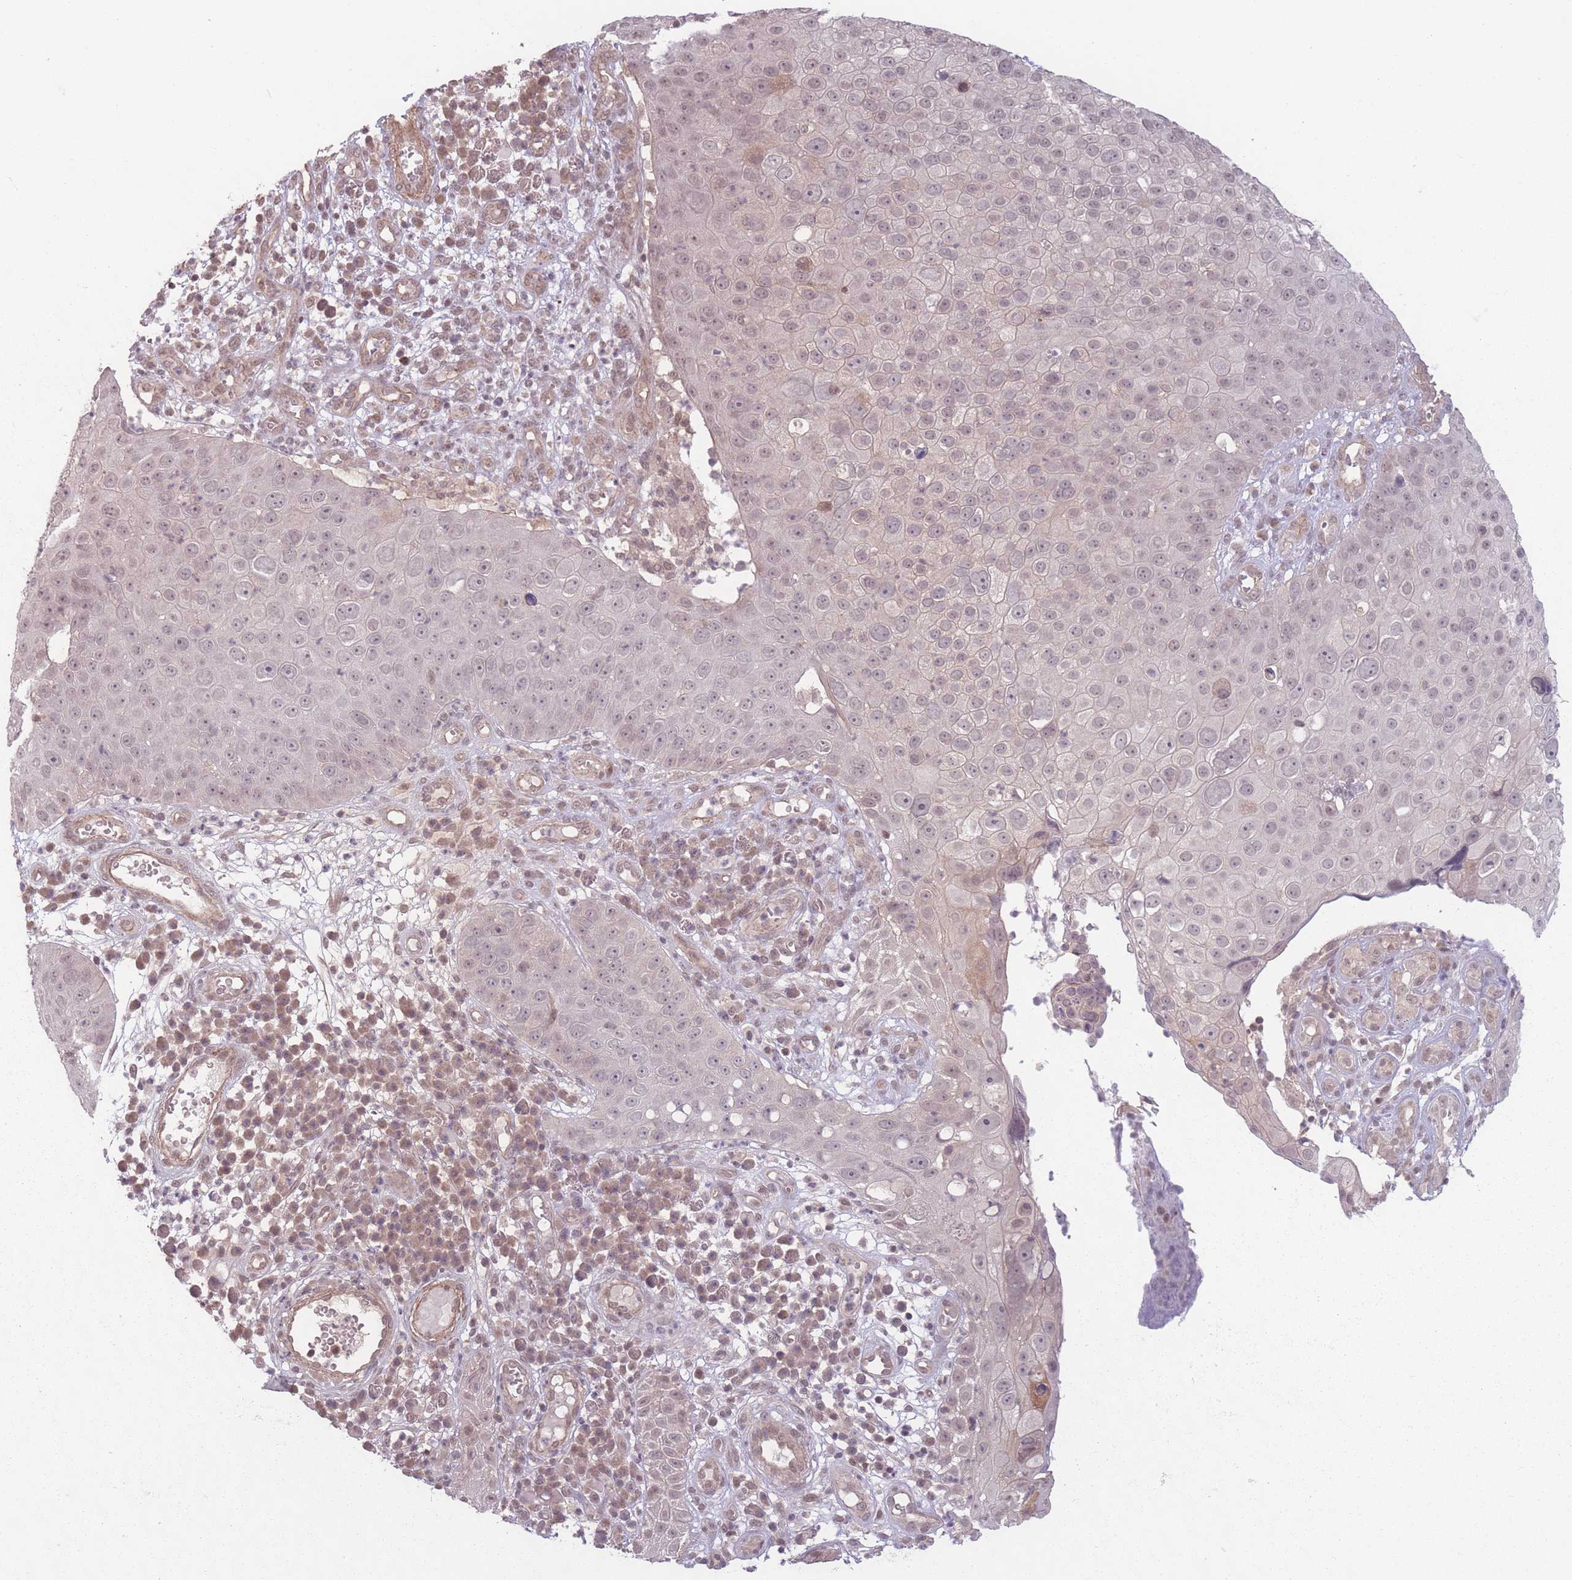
{"staining": {"intensity": "negative", "quantity": "none", "location": "none"}, "tissue": "skin cancer", "cell_type": "Tumor cells", "image_type": "cancer", "snomed": [{"axis": "morphology", "description": "Squamous cell carcinoma, NOS"}, {"axis": "topography", "description": "Skin"}], "caption": "A high-resolution photomicrograph shows immunohistochemistry (IHC) staining of squamous cell carcinoma (skin), which demonstrates no significant staining in tumor cells.", "gene": "CCDC154", "patient": {"sex": "male", "age": 71}}